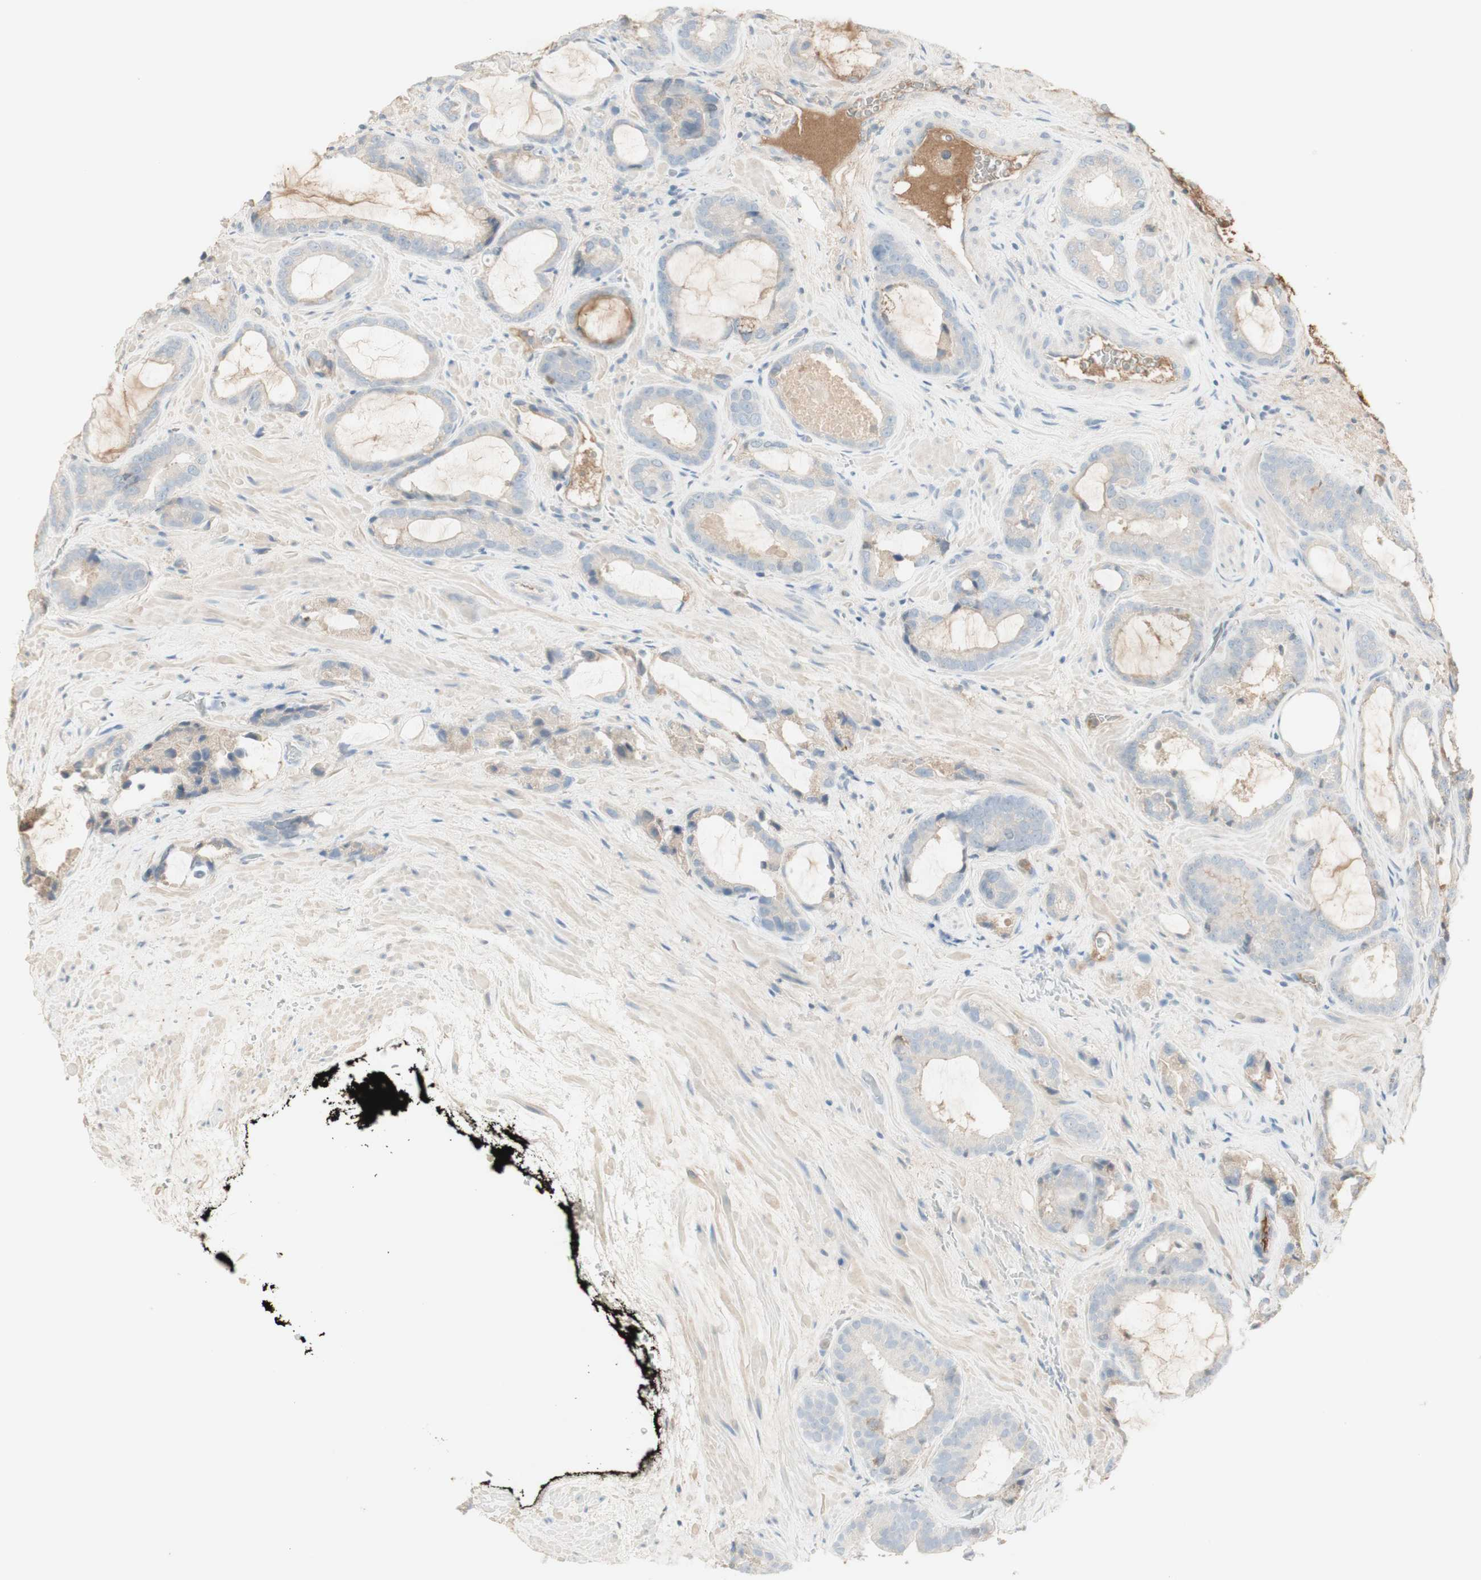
{"staining": {"intensity": "negative", "quantity": "none", "location": "none"}, "tissue": "prostate cancer", "cell_type": "Tumor cells", "image_type": "cancer", "snomed": [{"axis": "morphology", "description": "Adenocarcinoma, Low grade"}, {"axis": "topography", "description": "Prostate"}], "caption": "Micrograph shows no significant protein expression in tumor cells of prostate cancer (low-grade adenocarcinoma).", "gene": "IFNG", "patient": {"sex": "male", "age": 60}}